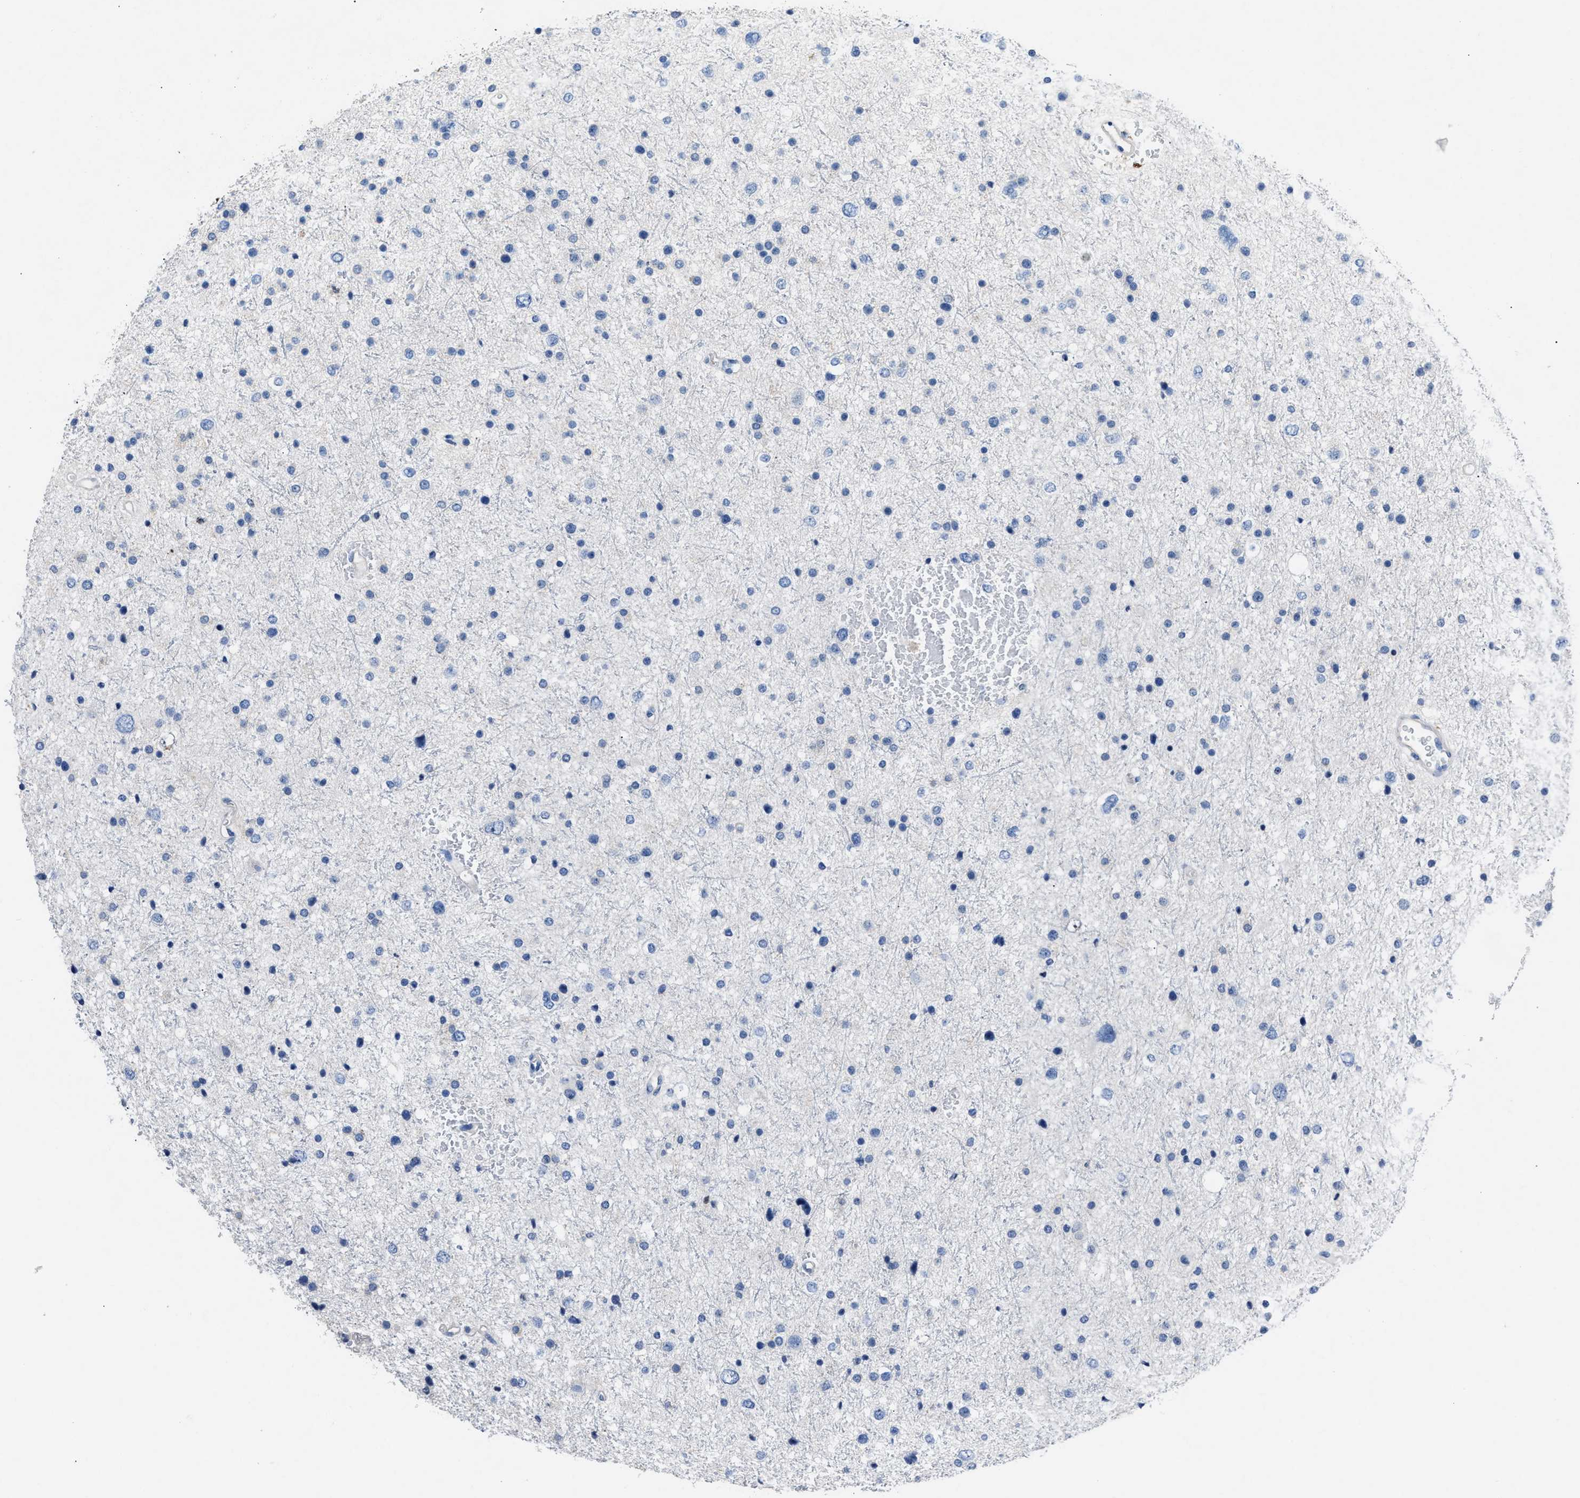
{"staining": {"intensity": "negative", "quantity": "none", "location": "none"}, "tissue": "glioma", "cell_type": "Tumor cells", "image_type": "cancer", "snomed": [{"axis": "morphology", "description": "Glioma, malignant, Low grade"}, {"axis": "topography", "description": "Brain"}], "caption": "Immunohistochemical staining of human glioma shows no significant expression in tumor cells.", "gene": "DNAAF5", "patient": {"sex": "female", "age": 37}}